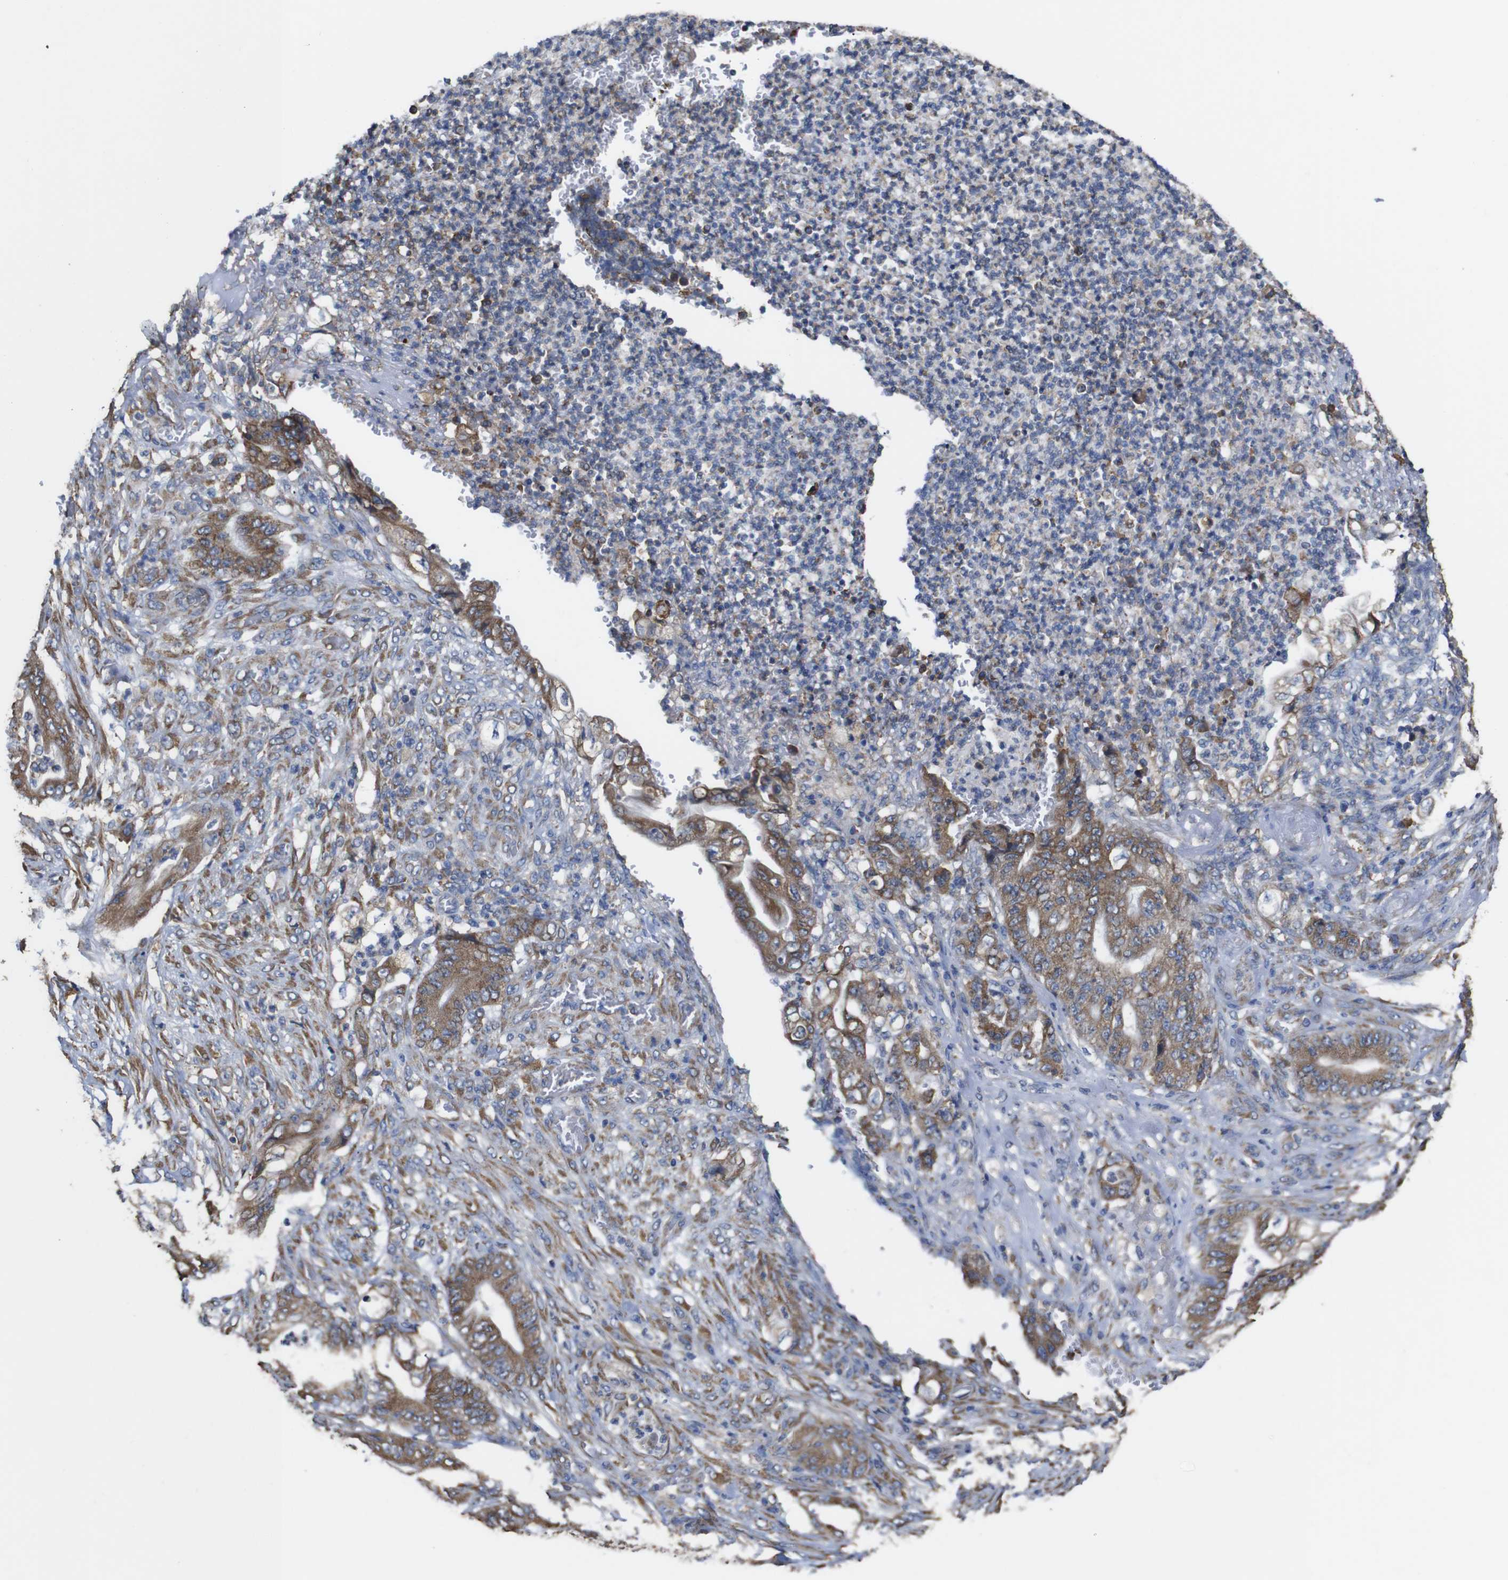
{"staining": {"intensity": "moderate", "quantity": ">75%", "location": "cytoplasmic/membranous"}, "tissue": "stomach cancer", "cell_type": "Tumor cells", "image_type": "cancer", "snomed": [{"axis": "morphology", "description": "Adenocarcinoma, NOS"}, {"axis": "topography", "description": "Stomach"}], "caption": "An image of human stomach cancer (adenocarcinoma) stained for a protein shows moderate cytoplasmic/membranous brown staining in tumor cells.", "gene": "PPIB", "patient": {"sex": "female", "age": 73}}